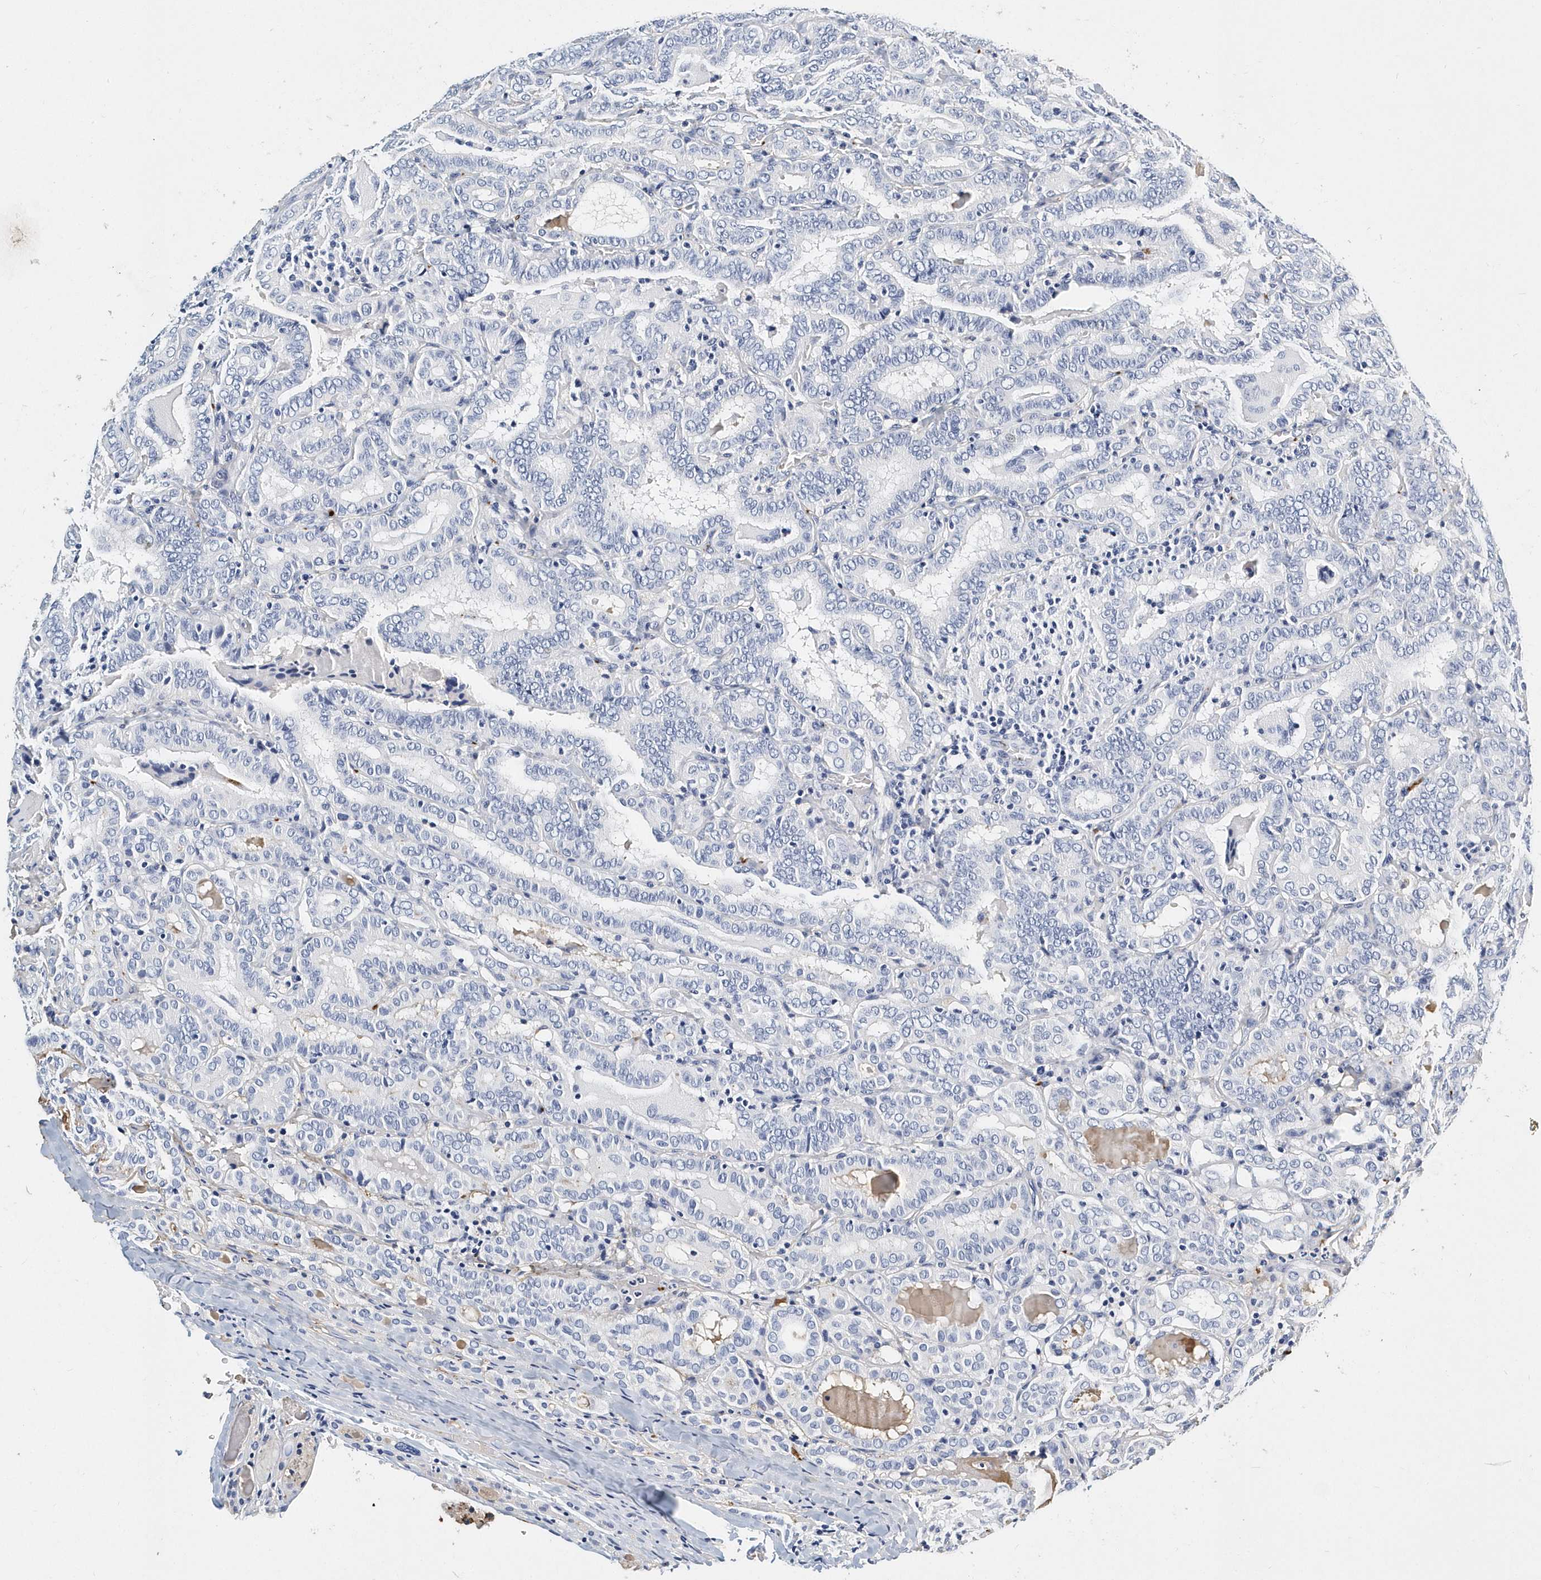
{"staining": {"intensity": "negative", "quantity": "none", "location": "none"}, "tissue": "thyroid cancer", "cell_type": "Tumor cells", "image_type": "cancer", "snomed": [{"axis": "morphology", "description": "Papillary adenocarcinoma, NOS"}, {"axis": "topography", "description": "Thyroid gland"}], "caption": "There is no significant staining in tumor cells of papillary adenocarcinoma (thyroid).", "gene": "ITGA2B", "patient": {"sex": "female", "age": 72}}